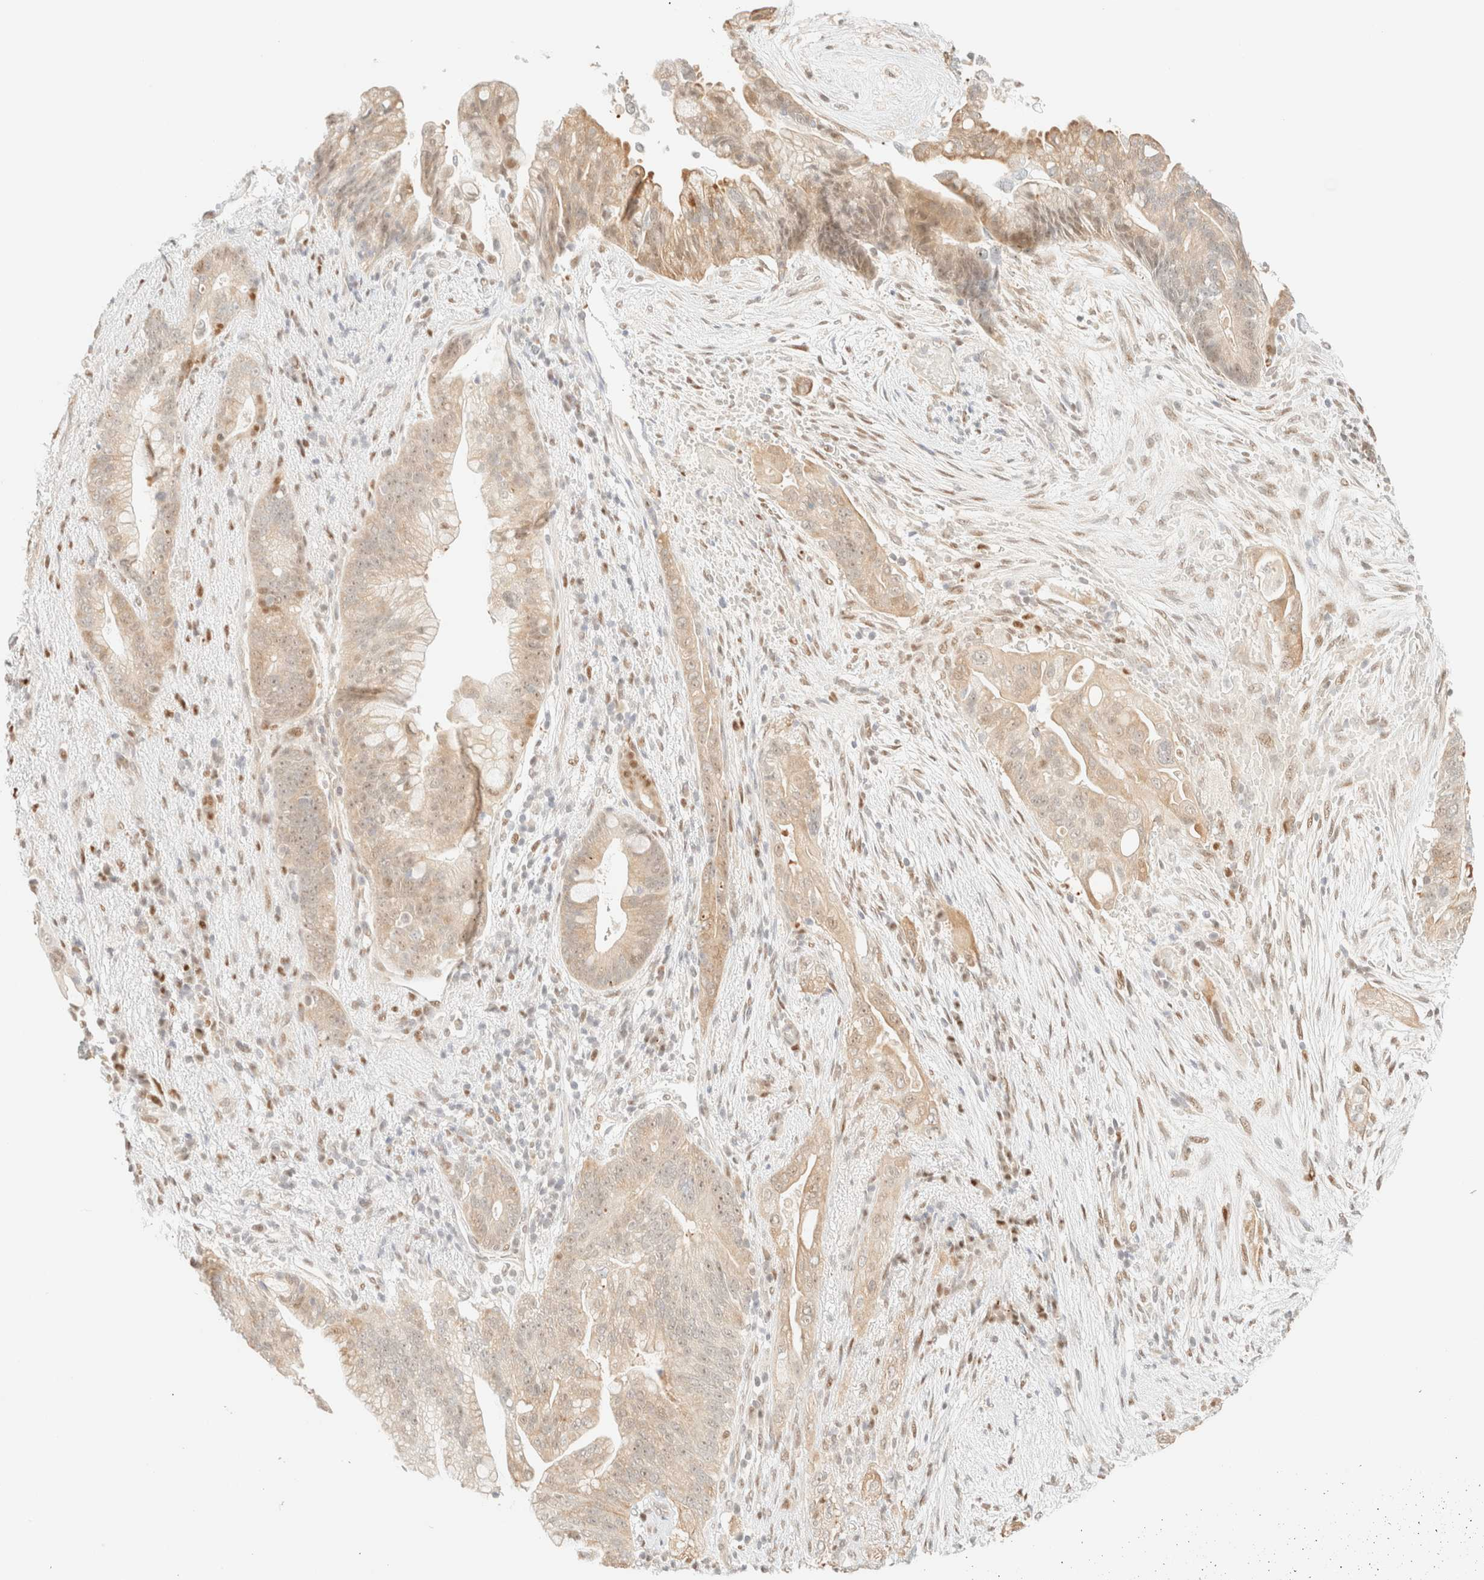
{"staining": {"intensity": "moderate", "quantity": ">75%", "location": "cytoplasmic/membranous,nuclear"}, "tissue": "pancreatic cancer", "cell_type": "Tumor cells", "image_type": "cancer", "snomed": [{"axis": "morphology", "description": "Adenocarcinoma, NOS"}, {"axis": "topography", "description": "Pancreas"}], "caption": "Brown immunohistochemical staining in adenocarcinoma (pancreatic) demonstrates moderate cytoplasmic/membranous and nuclear positivity in about >75% of tumor cells.", "gene": "TSR1", "patient": {"sex": "male", "age": 53}}